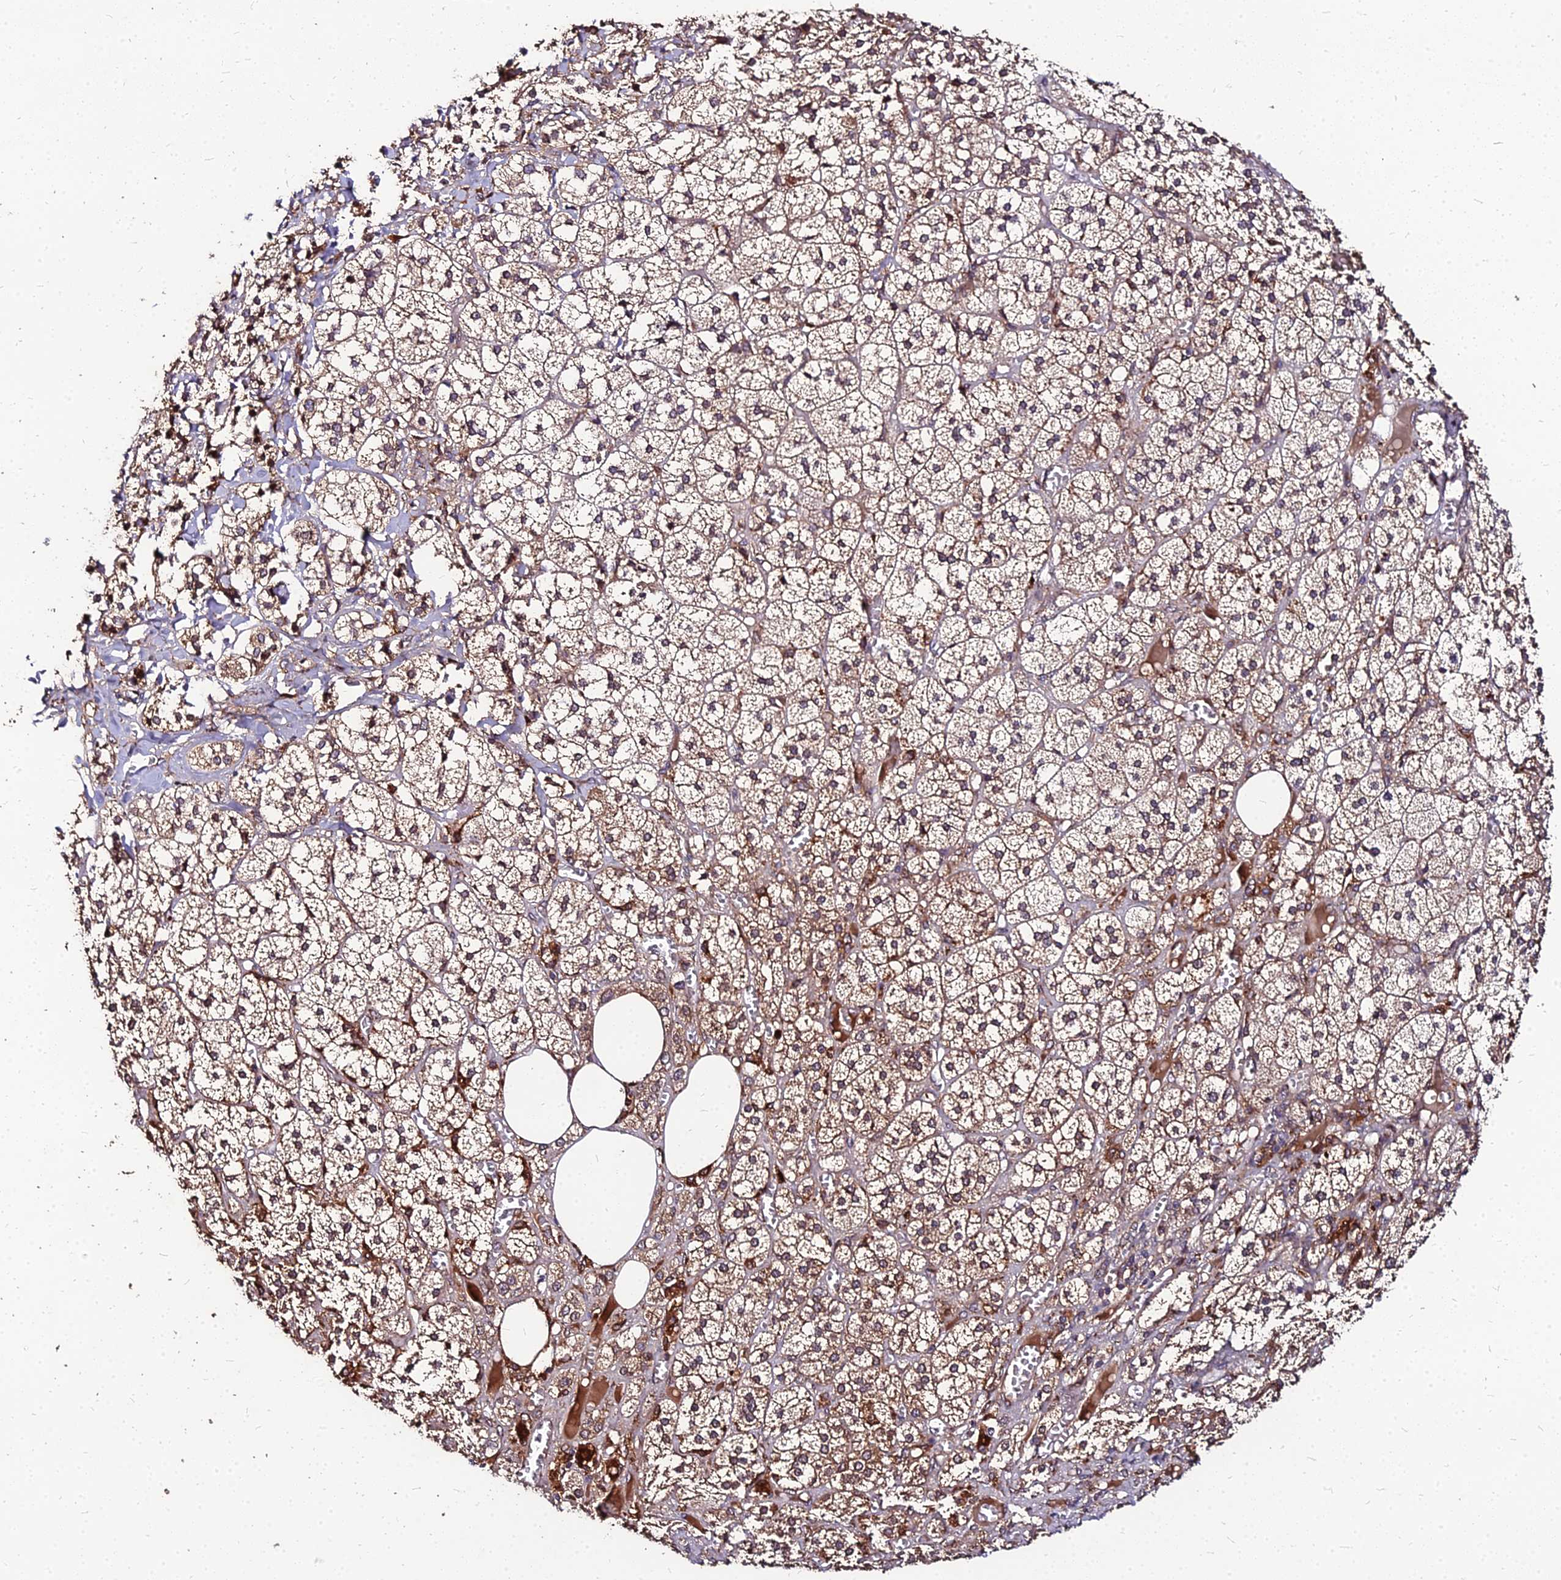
{"staining": {"intensity": "moderate", "quantity": "25%-75%", "location": "cytoplasmic/membranous"}, "tissue": "adrenal gland", "cell_type": "Glandular cells", "image_type": "normal", "snomed": [{"axis": "morphology", "description": "Normal tissue, NOS"}, {"axis": "topography", "description": "Adrenal gland"}], "caption": "Immunohistochemical staining of unremarkable adrenal gland exhibits moderate cytoplasmic/membranous protein expression in approximately 25%-75% of glandular cells.", "gene": "PDE4D", "patient": {"sex": "female", "age": 61}}